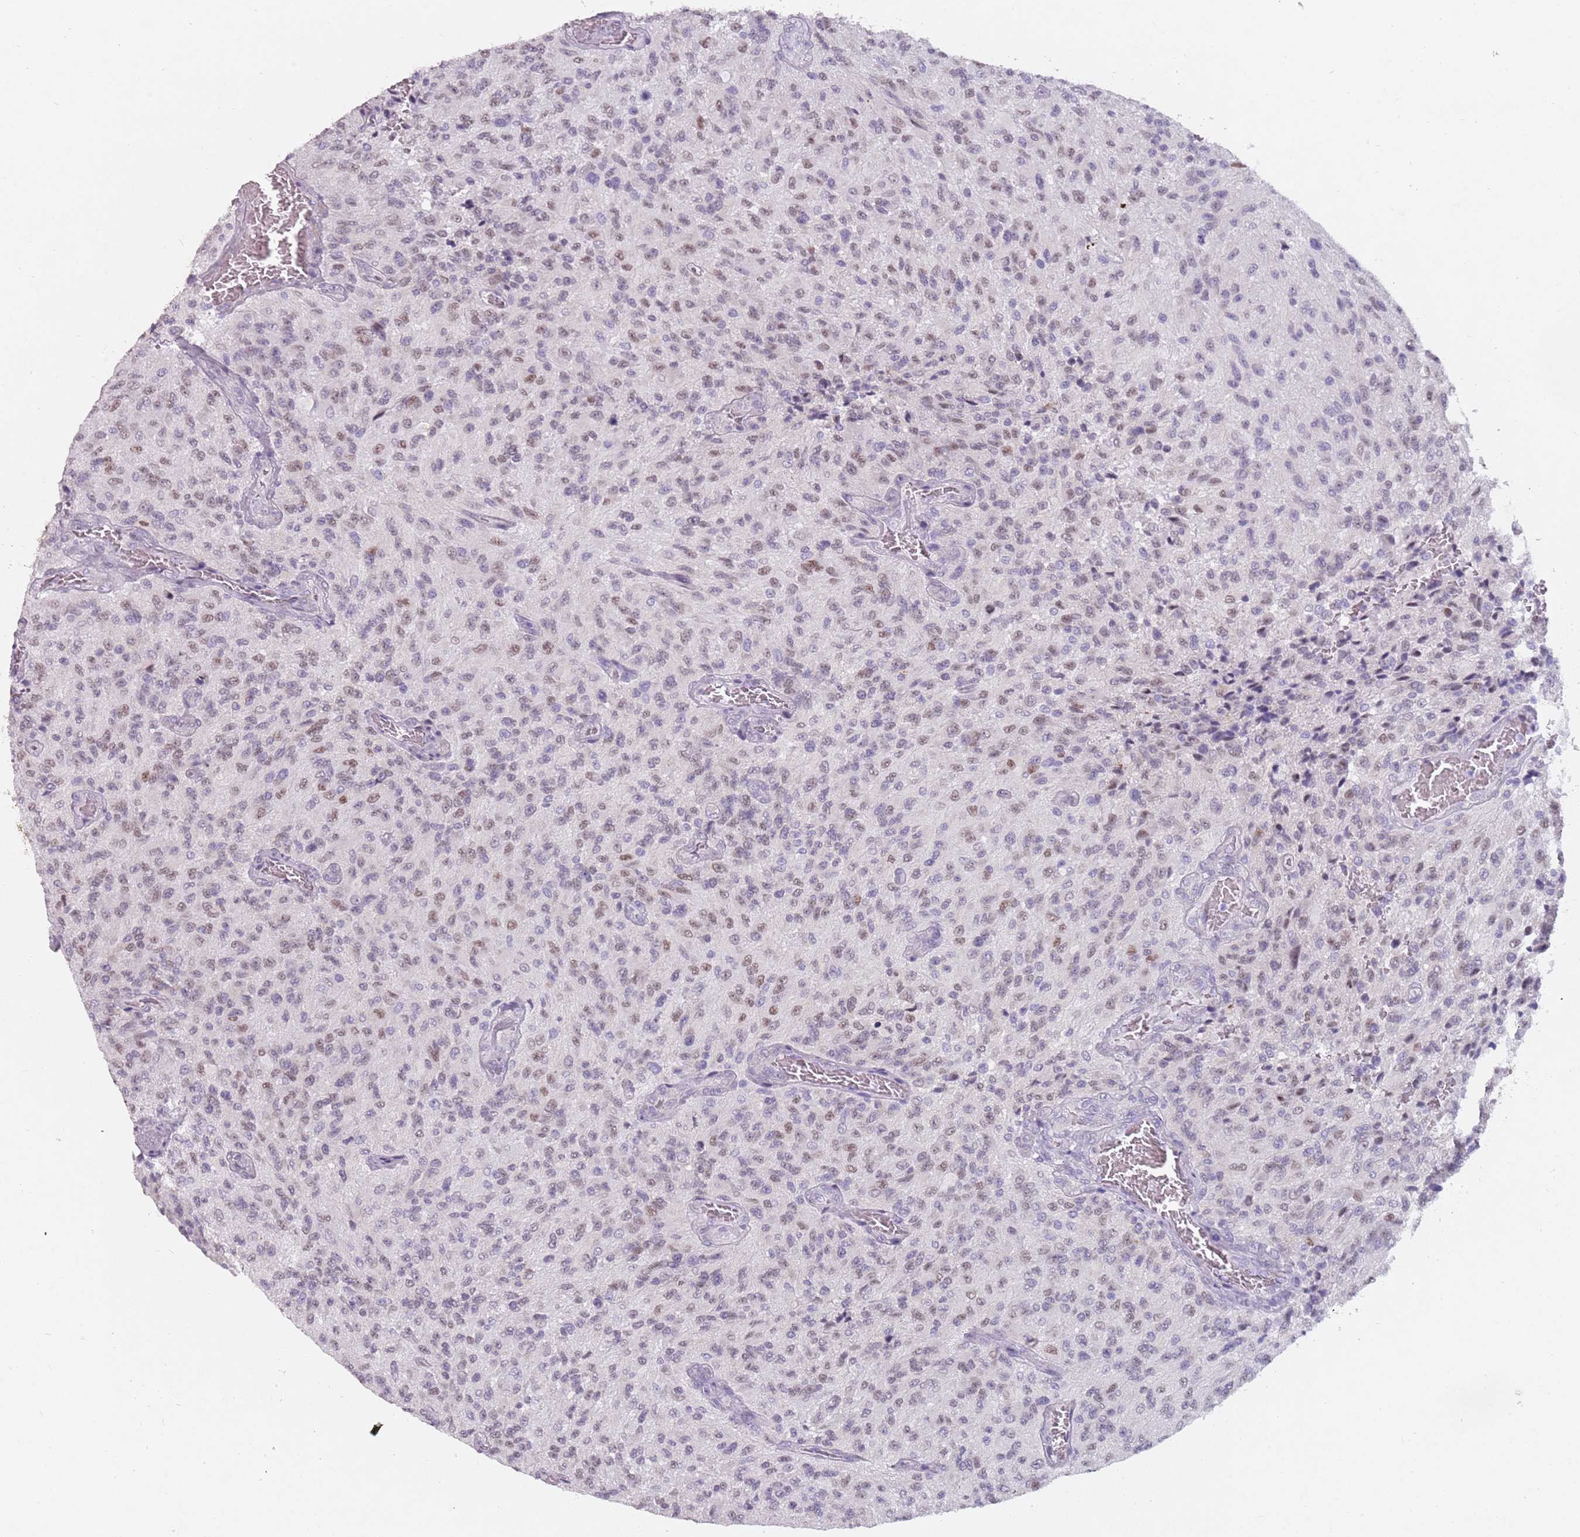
{"staining": {"intensity": "weak", "quantity": "<25%", "location": "nuclear"}, "tissue": "glioma", "cell_type": "Tumor cells", "image_type": "cancer", "snomed": [{"axis": "morphology", "description": "Normal tissue, NOS"}, {"axis": "morphology", "description": "Glioma, malignant, High grade"}, {"axis": "topography", "description": "Cerebral cortex"}], "caption": "This is an immunohistochemistry (IHC) image of glioma. There is no staining in tumor cells.", "gene": "DDX4", "patient": {"sex": "male", "age": 56}}